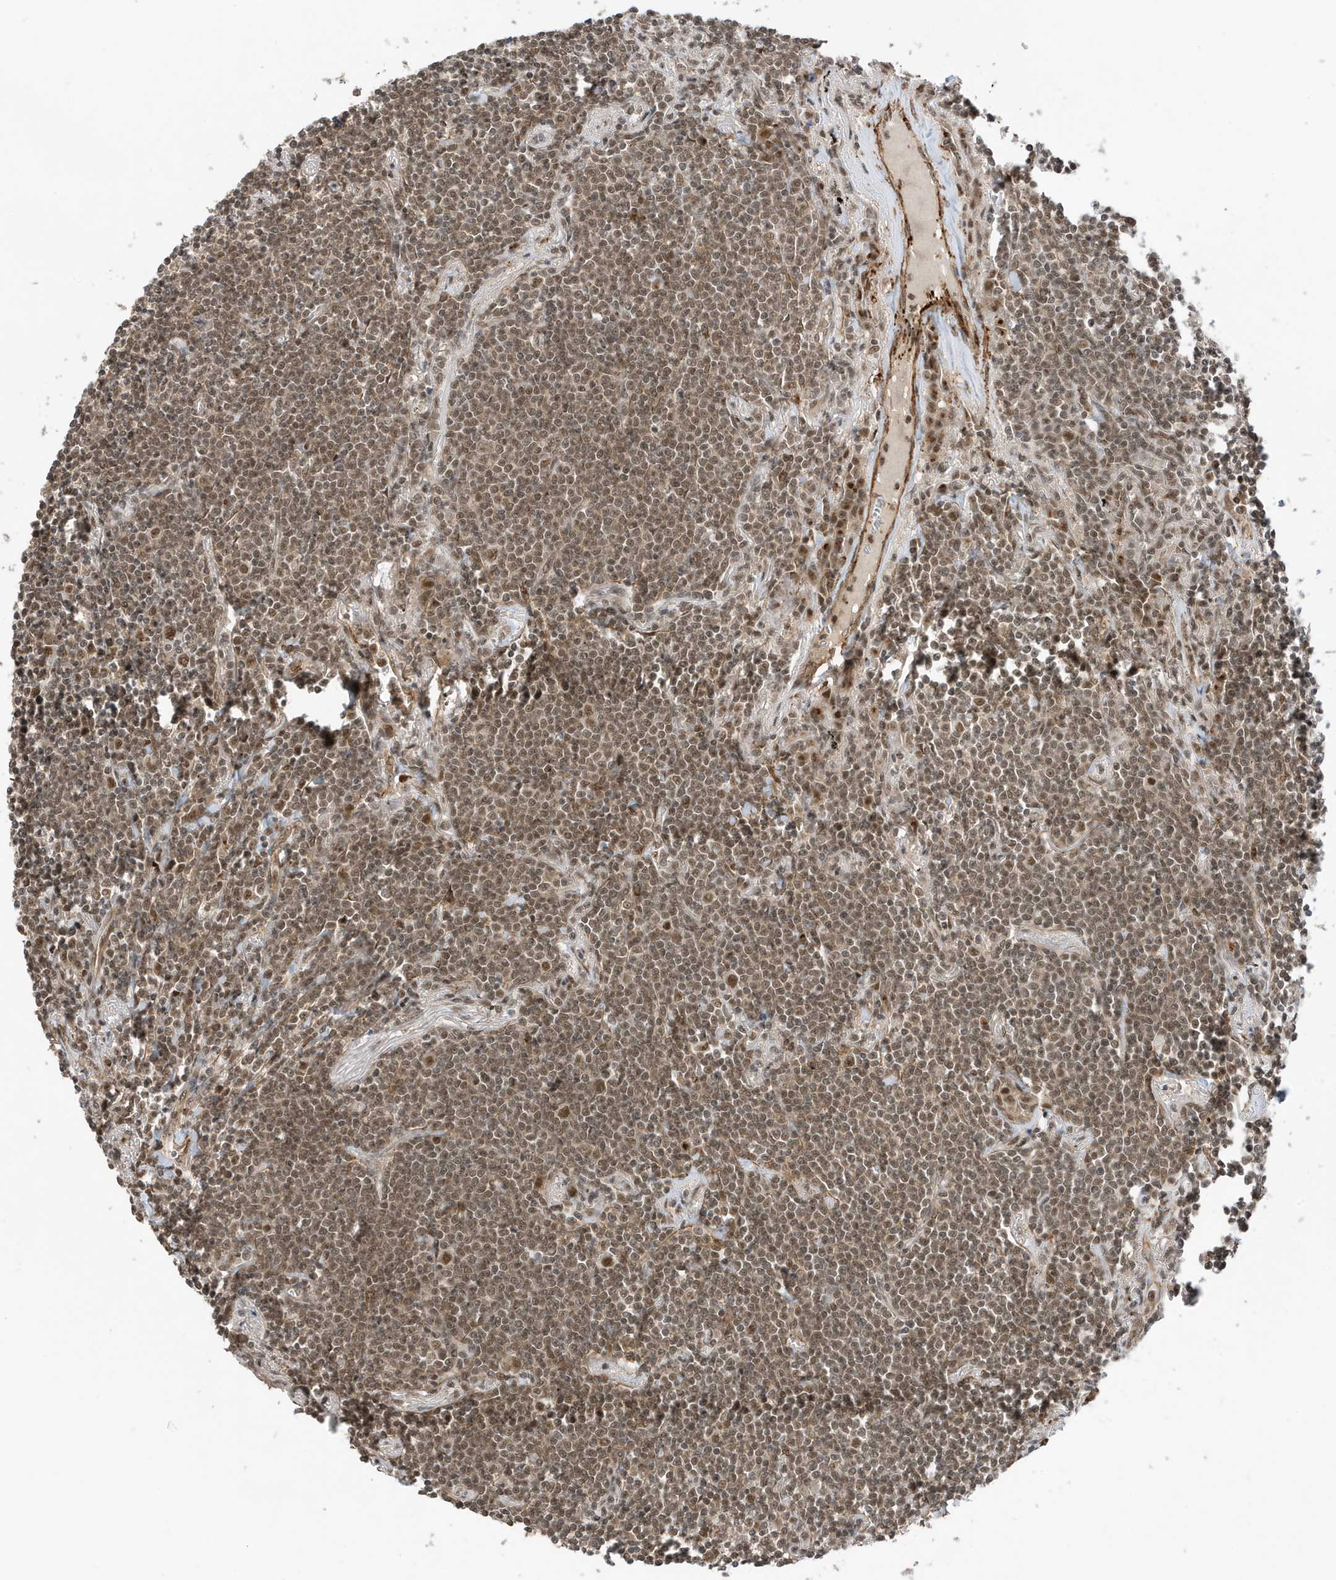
{"staining": {"intensity": "moderate", "quantity": "25%-75%", "location": "nuclear"}, "tissue": "lymphoma", "cell_type": "Tumor cells", "image_type": "cancer", "snomed": [{"axis": "morphology", "description": "Malignant lymphoma, non-Hodgkin's type, Low grade"}, {"axis": "topography", "description": "Lung"}], "caption": "Immunohistochemistry staining of lymphoma, which shows medium levels of moderate nuclear staining in approximately 25%-75% of tumor cells indicating moderate nuclear protein expression. The staining was performed using DAB (3,3'-diaminobenzidine) (brown) for protein detection and nuclei were counterstained in hematoxylin (blue).", "gene": "MAST3", "patient": {"sex": "female", "age": 71}}